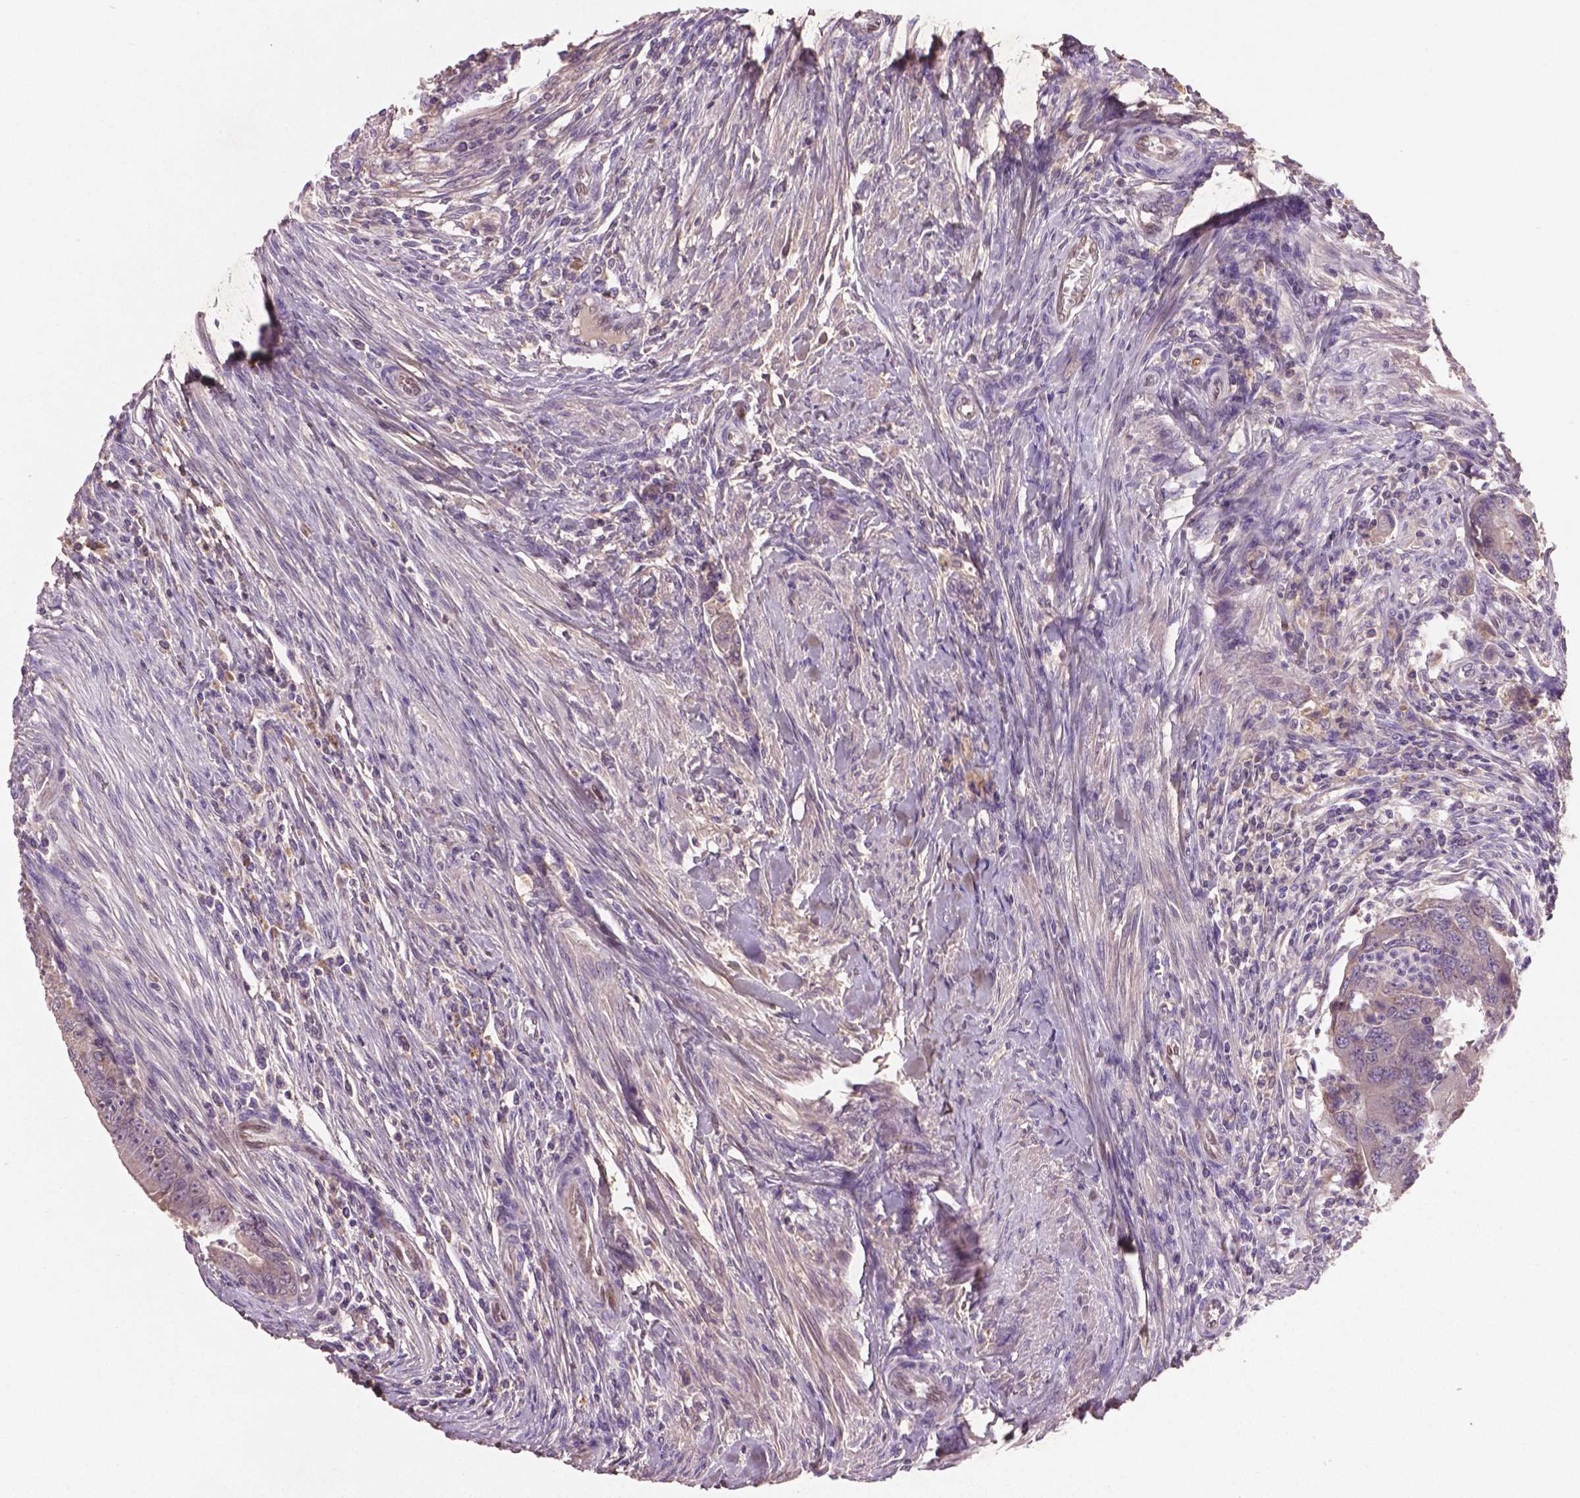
{"staining": {"intensity": "negative", "quantity": "none", "location": "none"}, "tissue": "colorectal cancer", "cell_type": "Tumor cells", "image_type": "cancer", "snomed": [{"axis": "morphology", "description": "Adenocarcinoma, NOS"}, {"axis": "topography", "description": "Colon"}], "caption": "Colorectal cancer stained for a protein using IHC shows no positivity tumor cells.", "gene": "SOX17", "patient": {"sex": "female", "age": 67}}